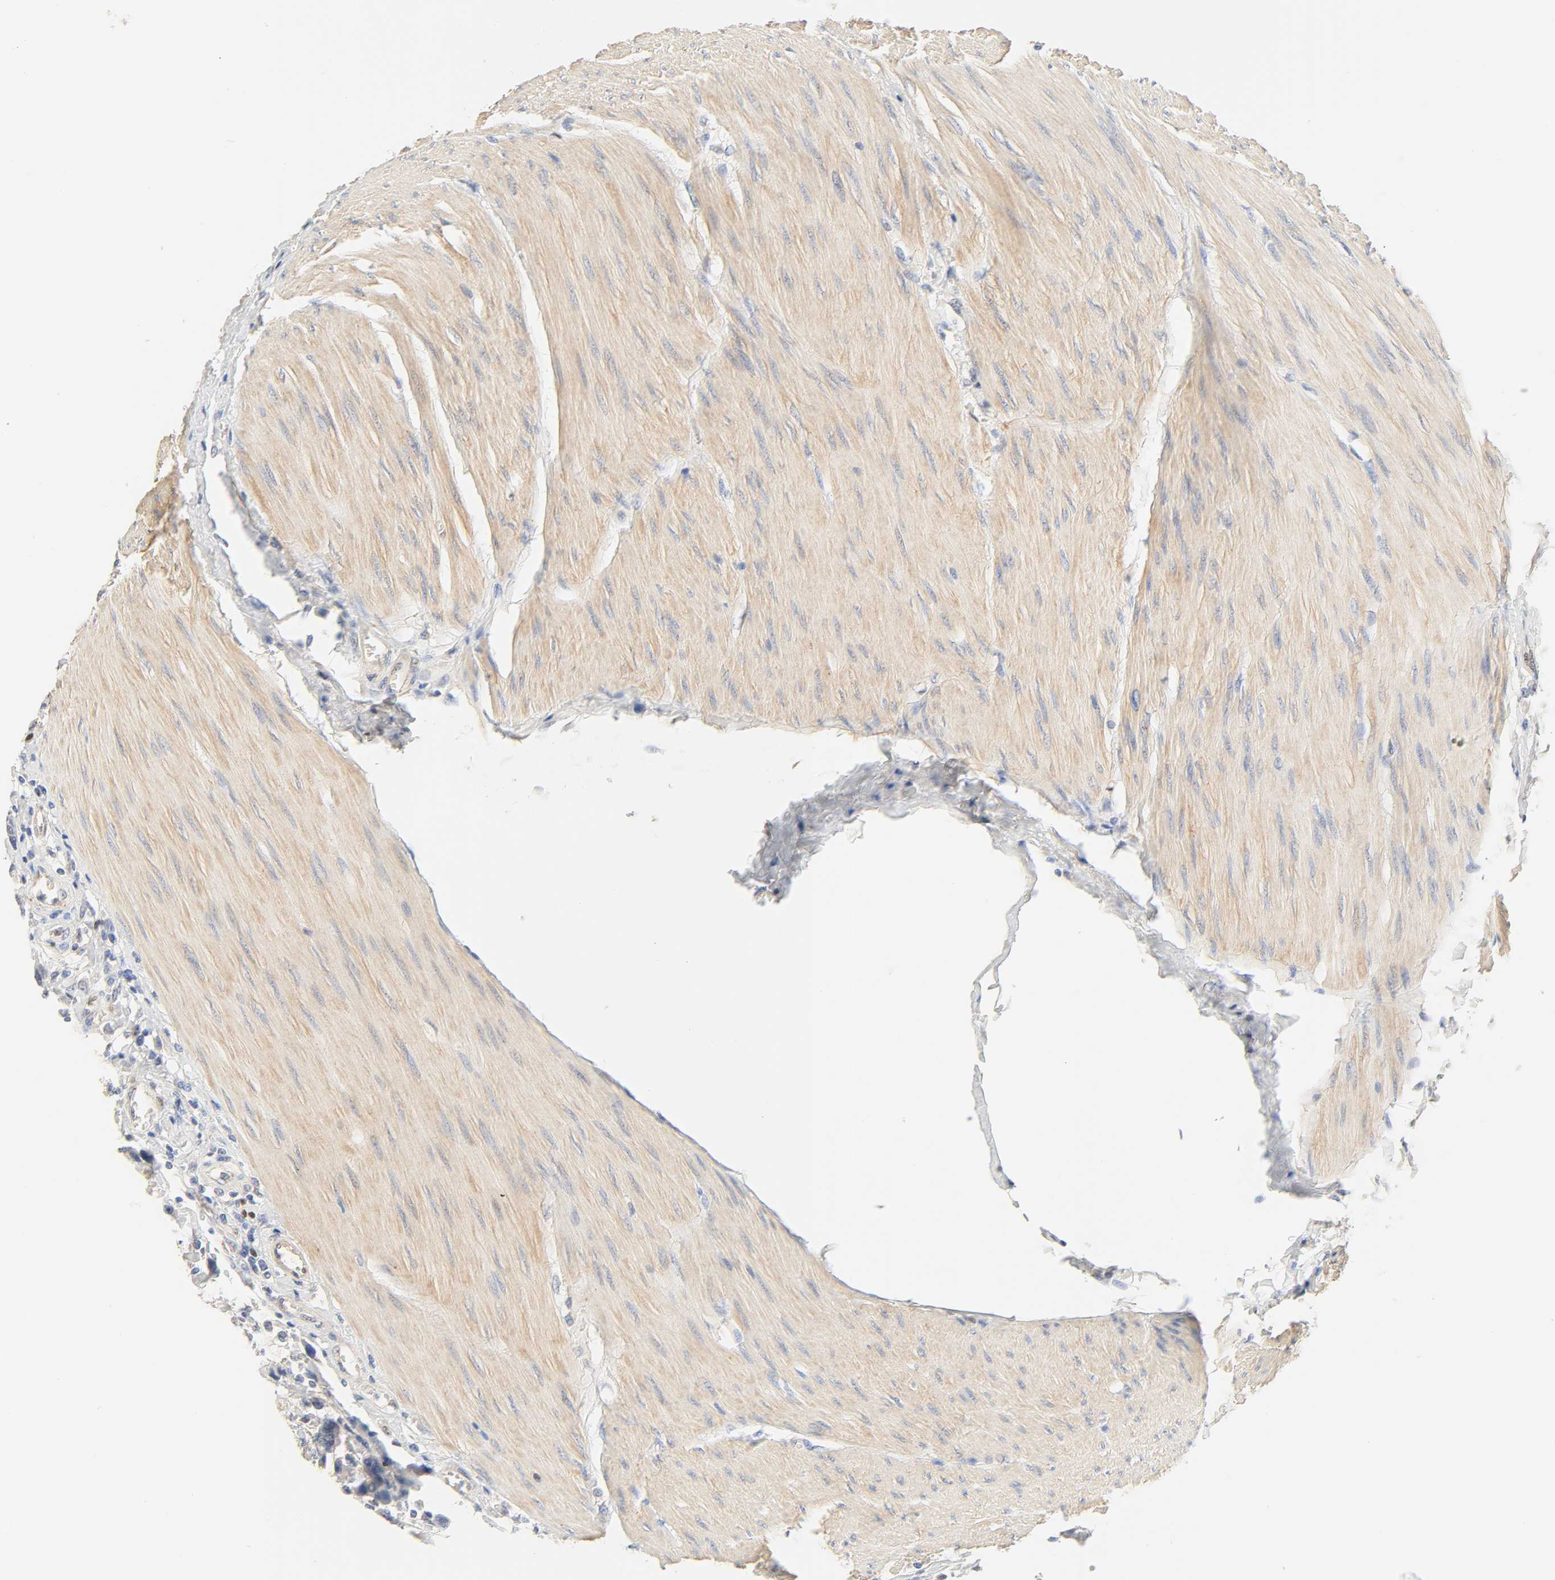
{"staining": {"intensity": "negative", "quantity": "none", "location": "none"}, "tissue": "urothelial cancer", "cell_type": "Tumor cells", "image_type": "cancer", "snomed": [{"axis": "morphology", "description": "Urothelial carcinoma, High grade"}, {"axis": "topography", "description": "Urinary bladder"}], "caption": "DAB (3,3'-diaminobenzidine) immunohistochemical staining of human urothelial cancer demonstrates no significant staining in tumor cells. The staining is performed using DAB (3,3'-diaminobenzidine) brown chromogen with nuclei counter-stained in using hematoxylin.", "gene": "BORCS8-MEF2B", "patient": {"sex": "male", "age": 50}}